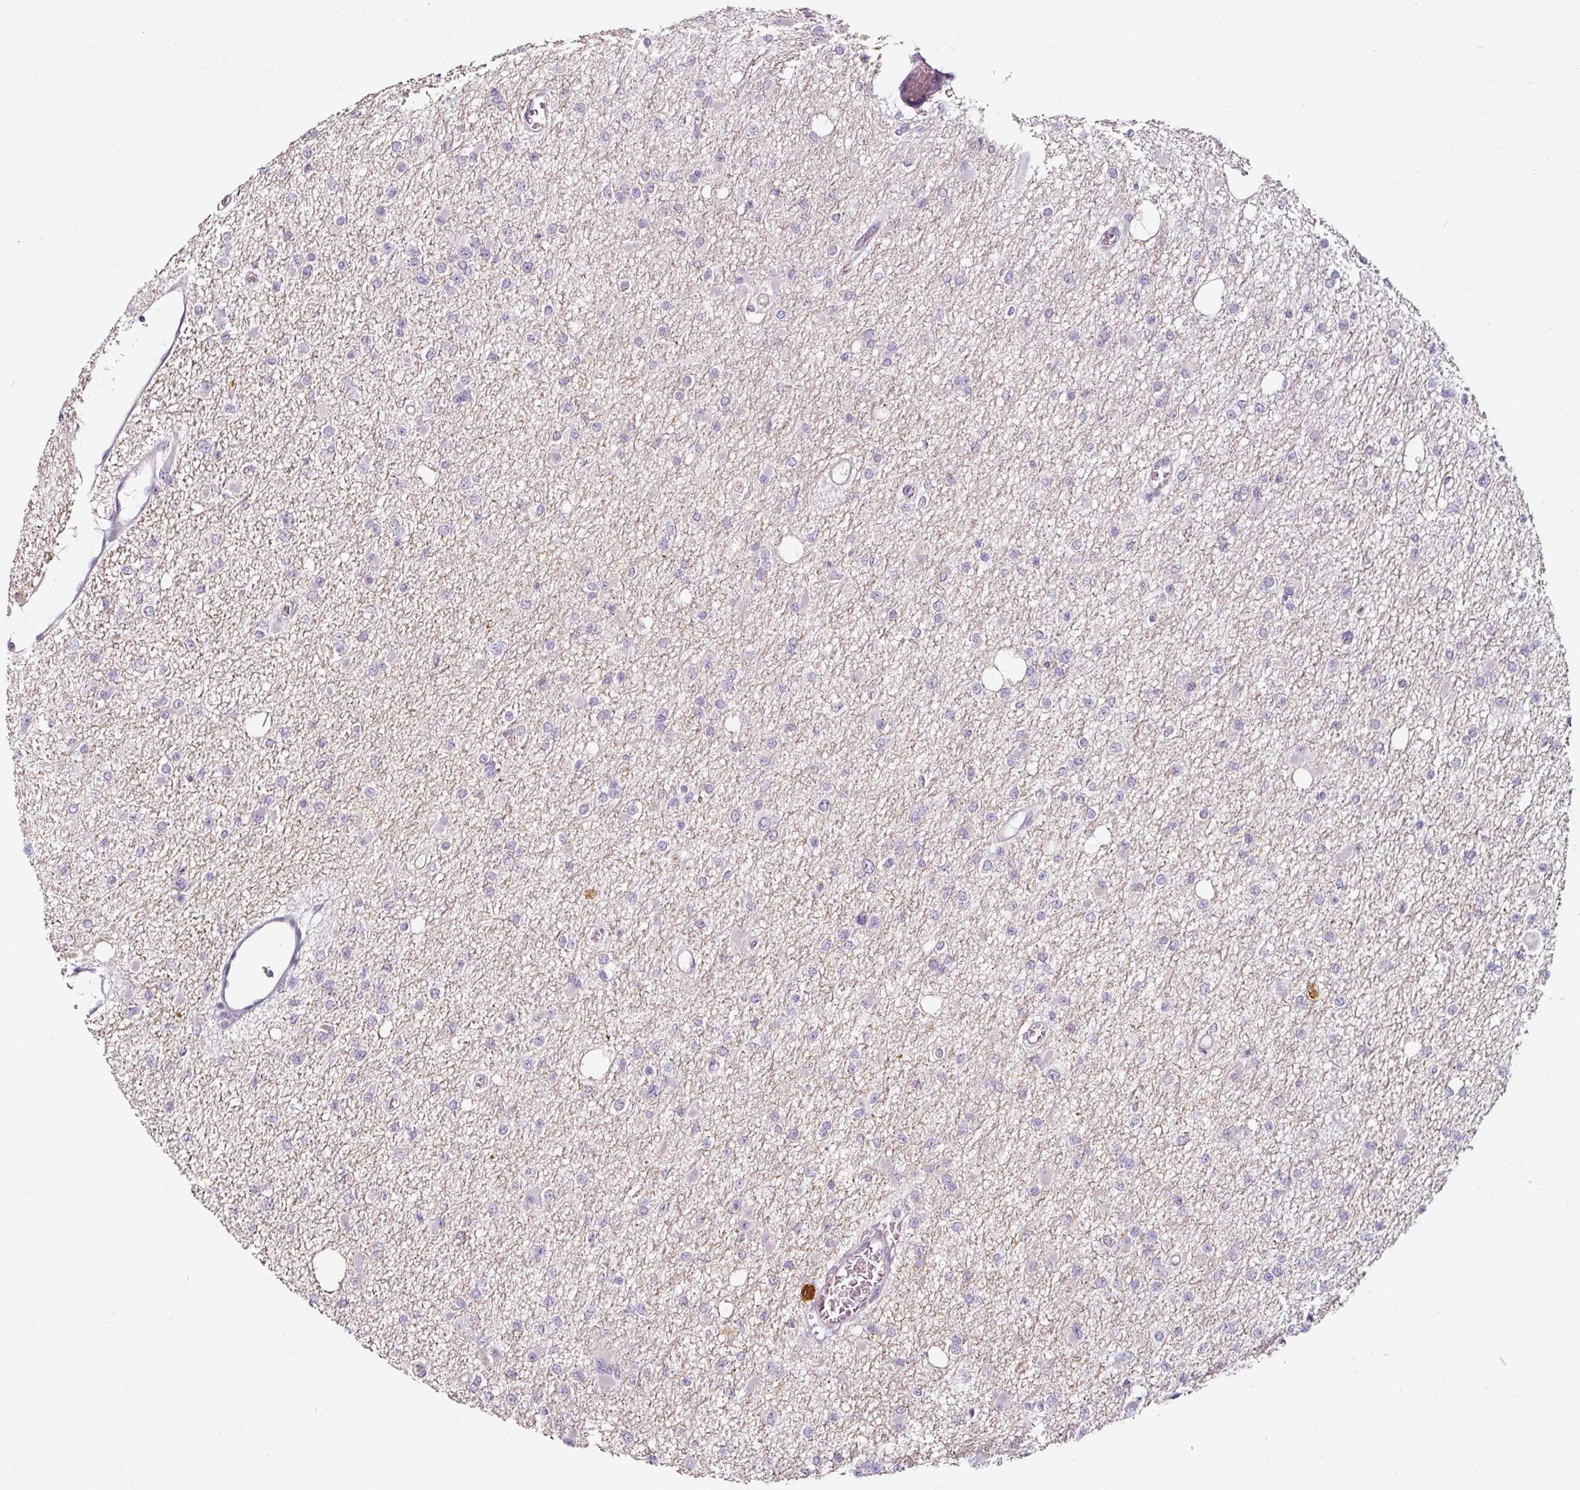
{"staining": {"intensity": "negative", "quantity": "none", "location": "none"}, "tissue": "glioma", "cell_type": "Tumor cells", "image_type": "cancer", "snomed": [{"axis": "morphology", "description": "Glioma, malignant, Low grade"}, {"axis": "topography", "description": "Brain"}], "caption": "The photomicrograph demonstrates no staining of tumor cells in malignant low-grade glioma. Brightfield microscopy of IHC stained with DAB (brown) and hematoxylin (blue), captured at high magnification.", "gene": "CAP2", "patient": {"sex": "female", "age": 22}}